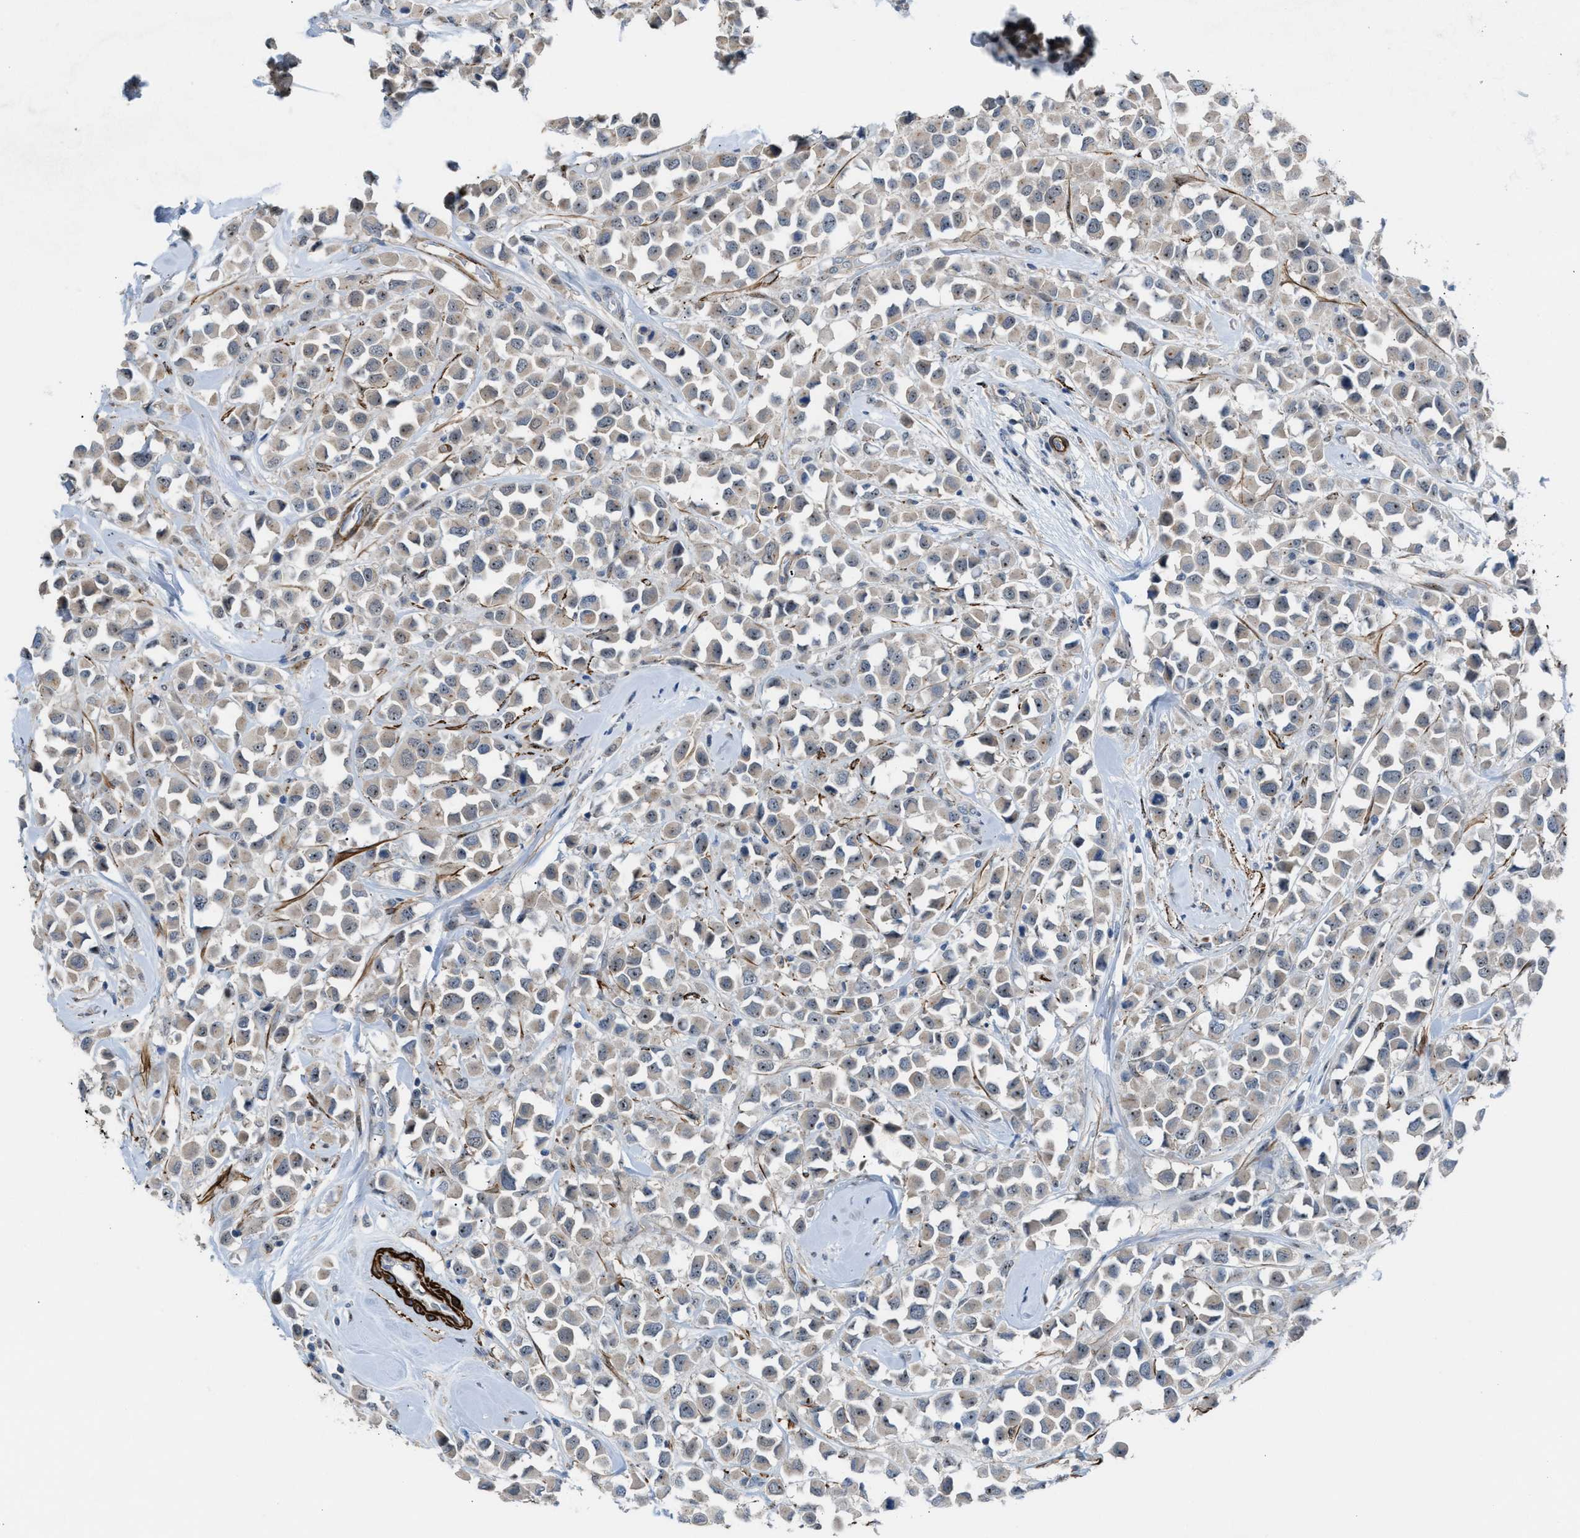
{"staining": {"intensity": "weak", "quantity": "<25%", "location": "cytoplasmic/membranous,nuclear"}, "tissue": "breast cancer", "cell_type": "Tumor cells", "image_type": "cancer", "snomed": [{"axis": "morphology", "description": "Duct carcinoma"}, {"axis": "topography", "description": "Breast"}], "caption": "Tumor cells are negative for protein expression in human breast intraductal carcinoma.", "gene": "NQO2", "patient": {"sex": "female", "age": 61}}